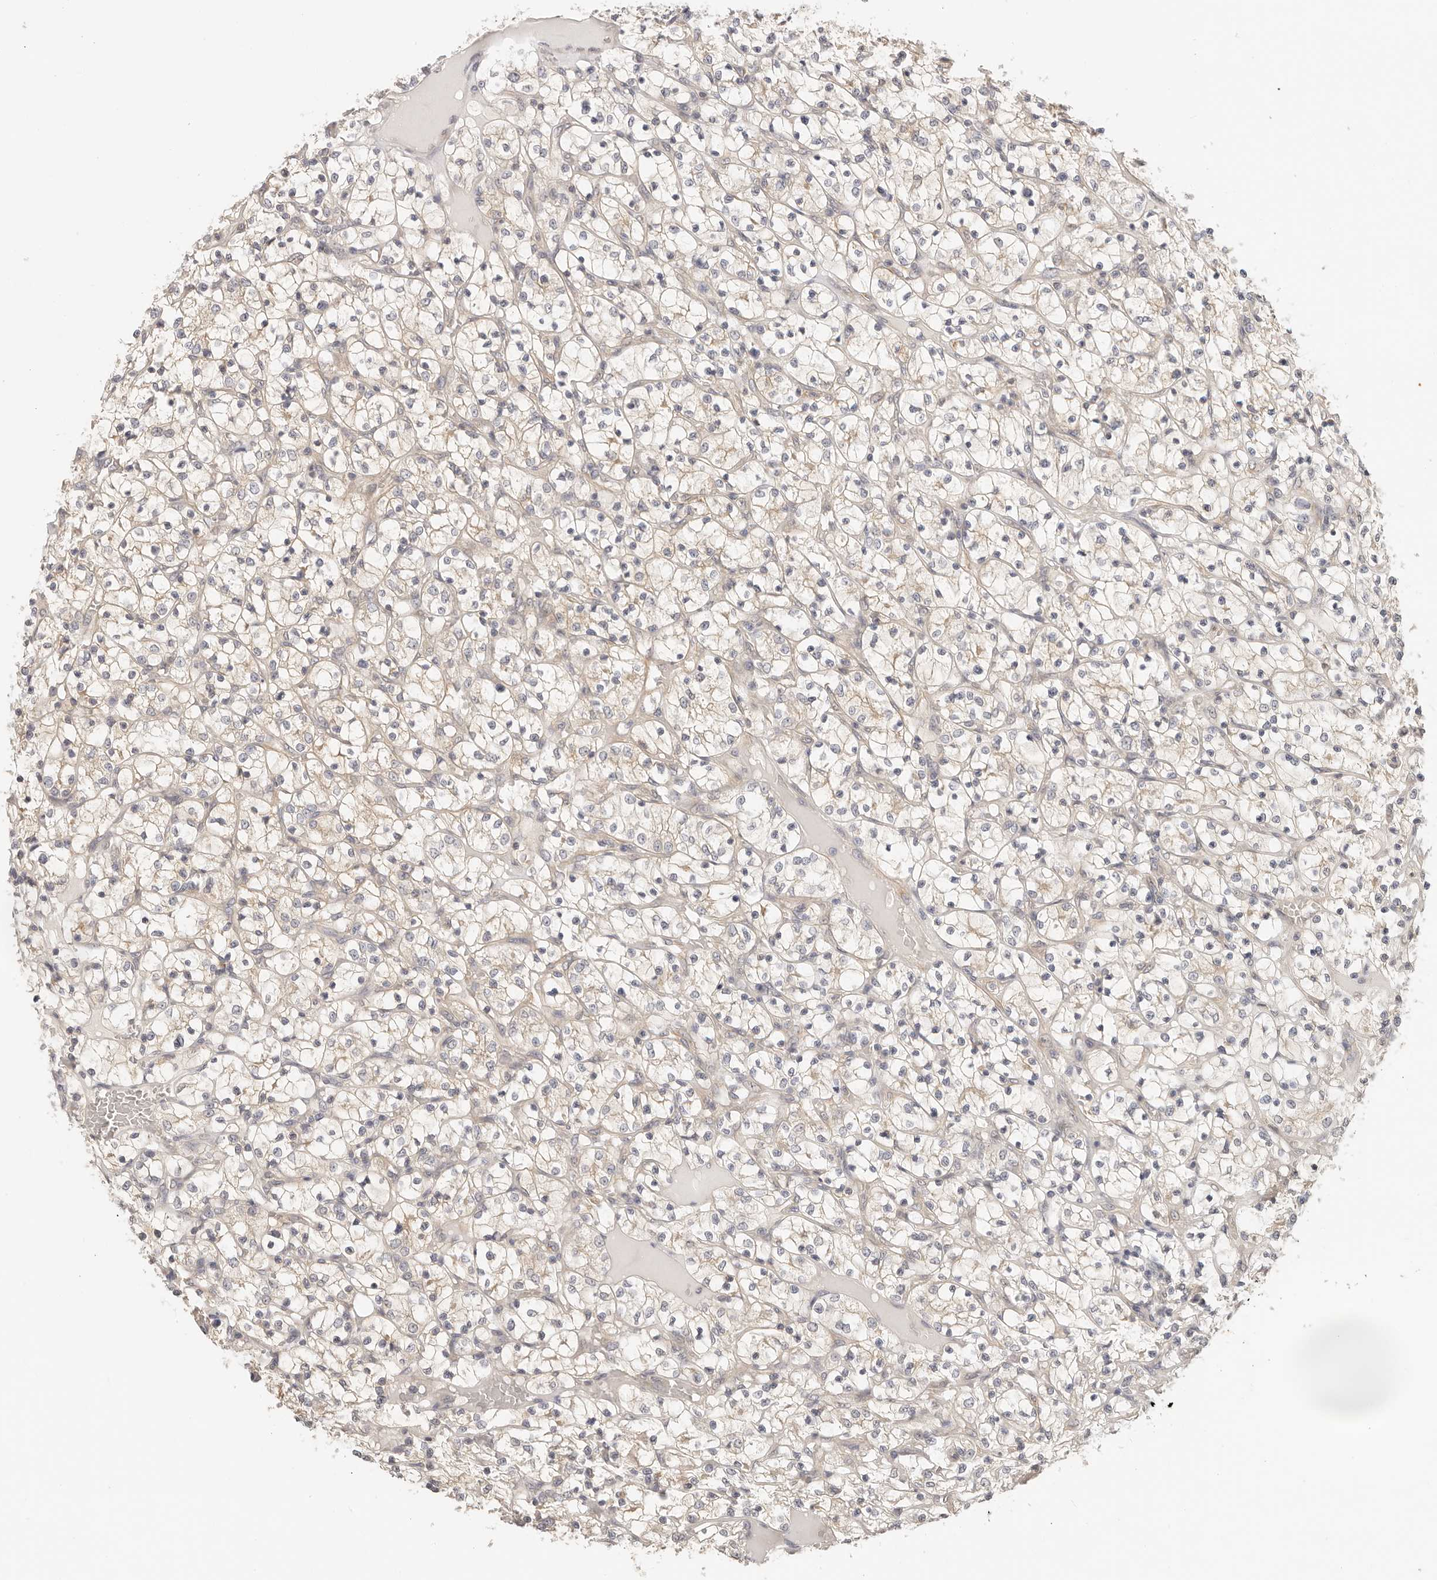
{"staining": {"intensity": "negative", "quantity": "none", "location": "none"}, "tissue": "renal cancer", "cell_type": "Tumor cells", "image_type": "cancer", "snomed": [{"axis": "morphology", "description": "Adenocarcinoma, NOS"}, {"axis": "topography", "description": "Kidney"}], "caption": "This is an immunohistochemistry micrograph of human renal cancer. There is no staining in tumor cells.", "gene": "GGPS1", "patient": {"sex": "female", "age": 69}}